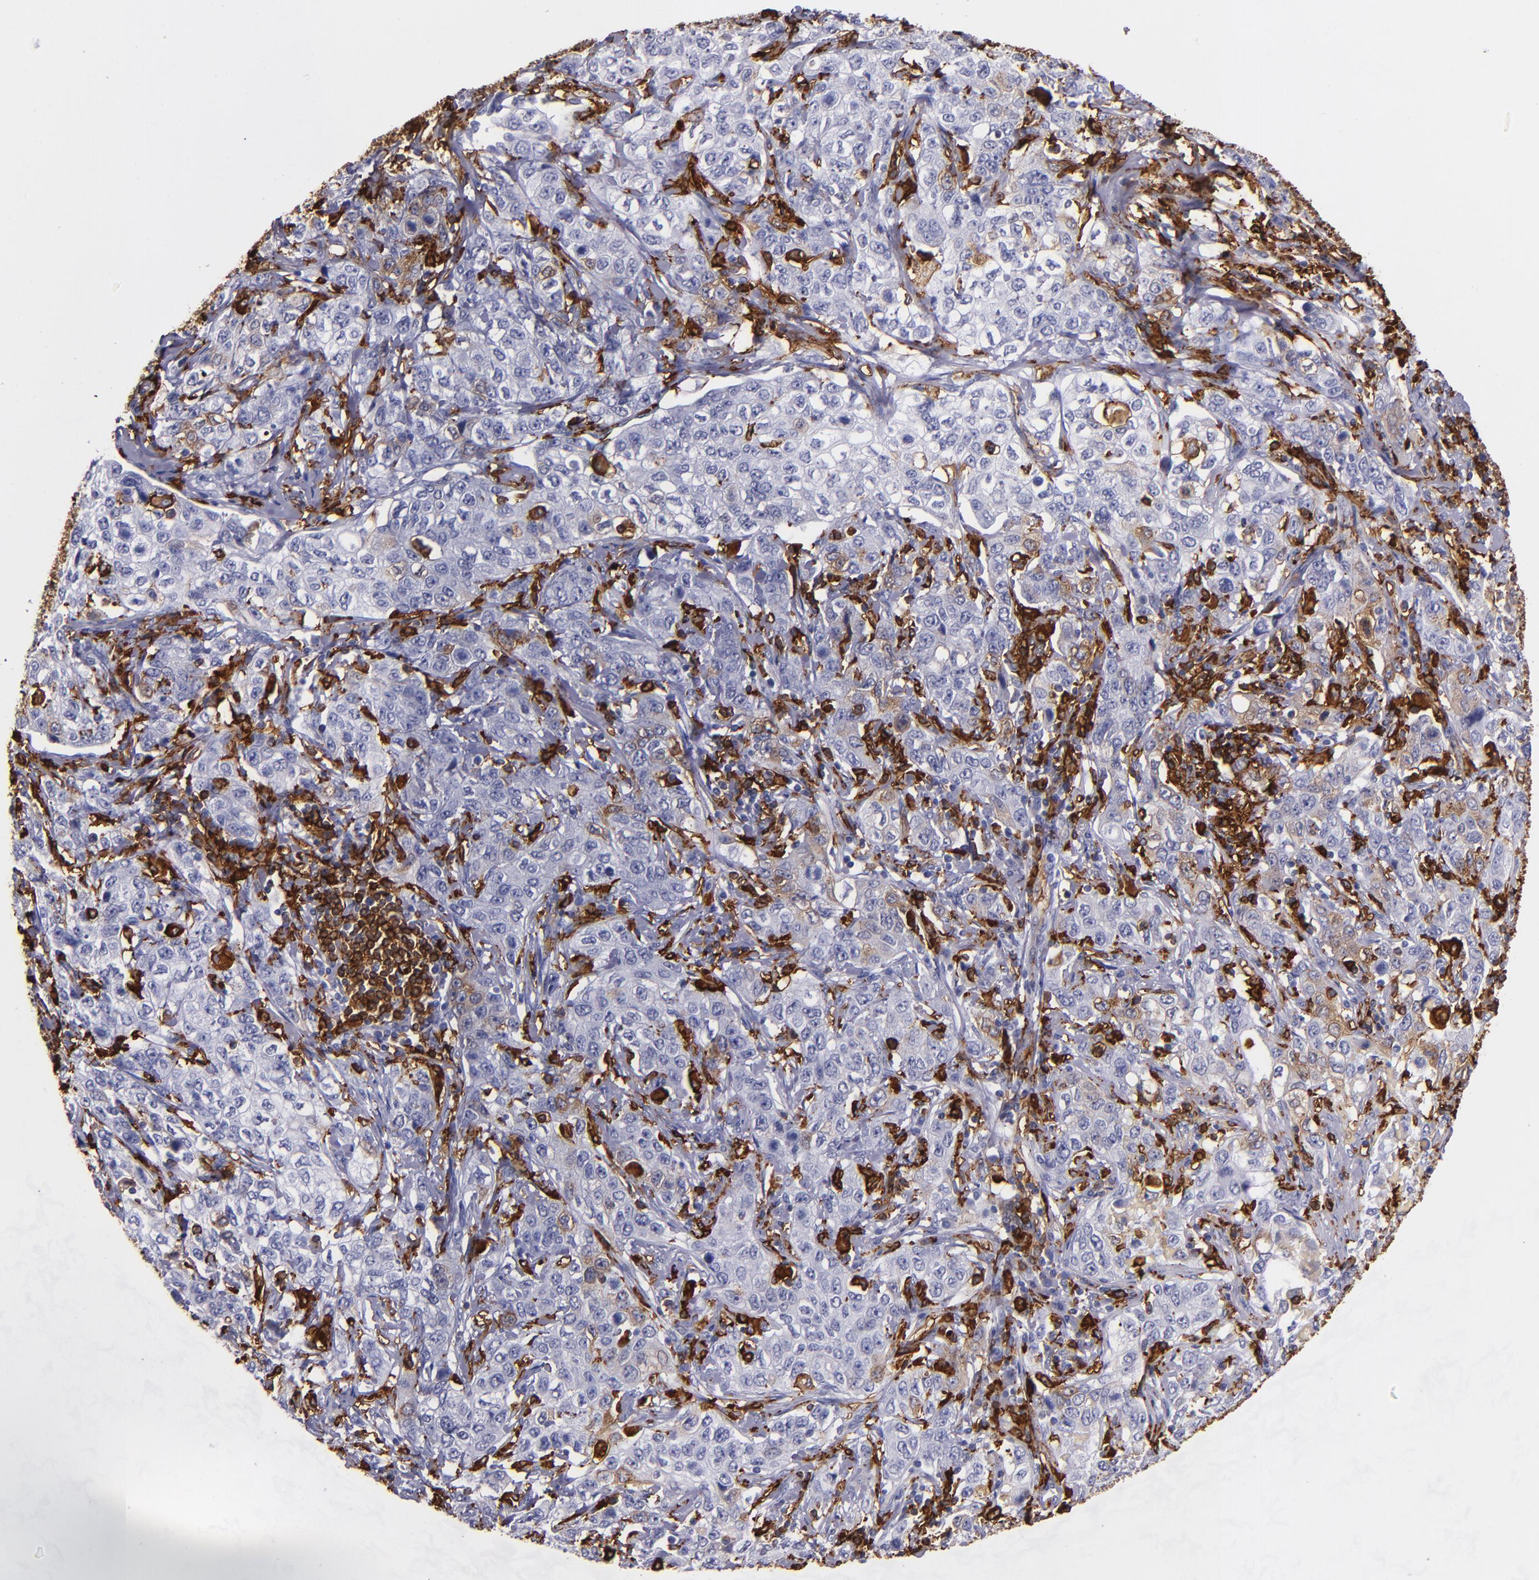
{"staining": {"intensity": "weak", "quantity": "<25%", "location": "cytoplasmic/membranous"}, "tissue": "stomach cancer", "cell_type": "Tumor cells", "image_type": "cancer", "snomed": [{"axis": "morphology", "description": "Adenocarcinoma, NOS"}, {"axis": "topography", "description": "Stomach"}], "caption": "The image demonstrates no significant expression in tumor cells of stomach cancer (adenocarcinoma).", "gene": "HLA-DRA", "patient": {"sex": "male", "age": 48}}